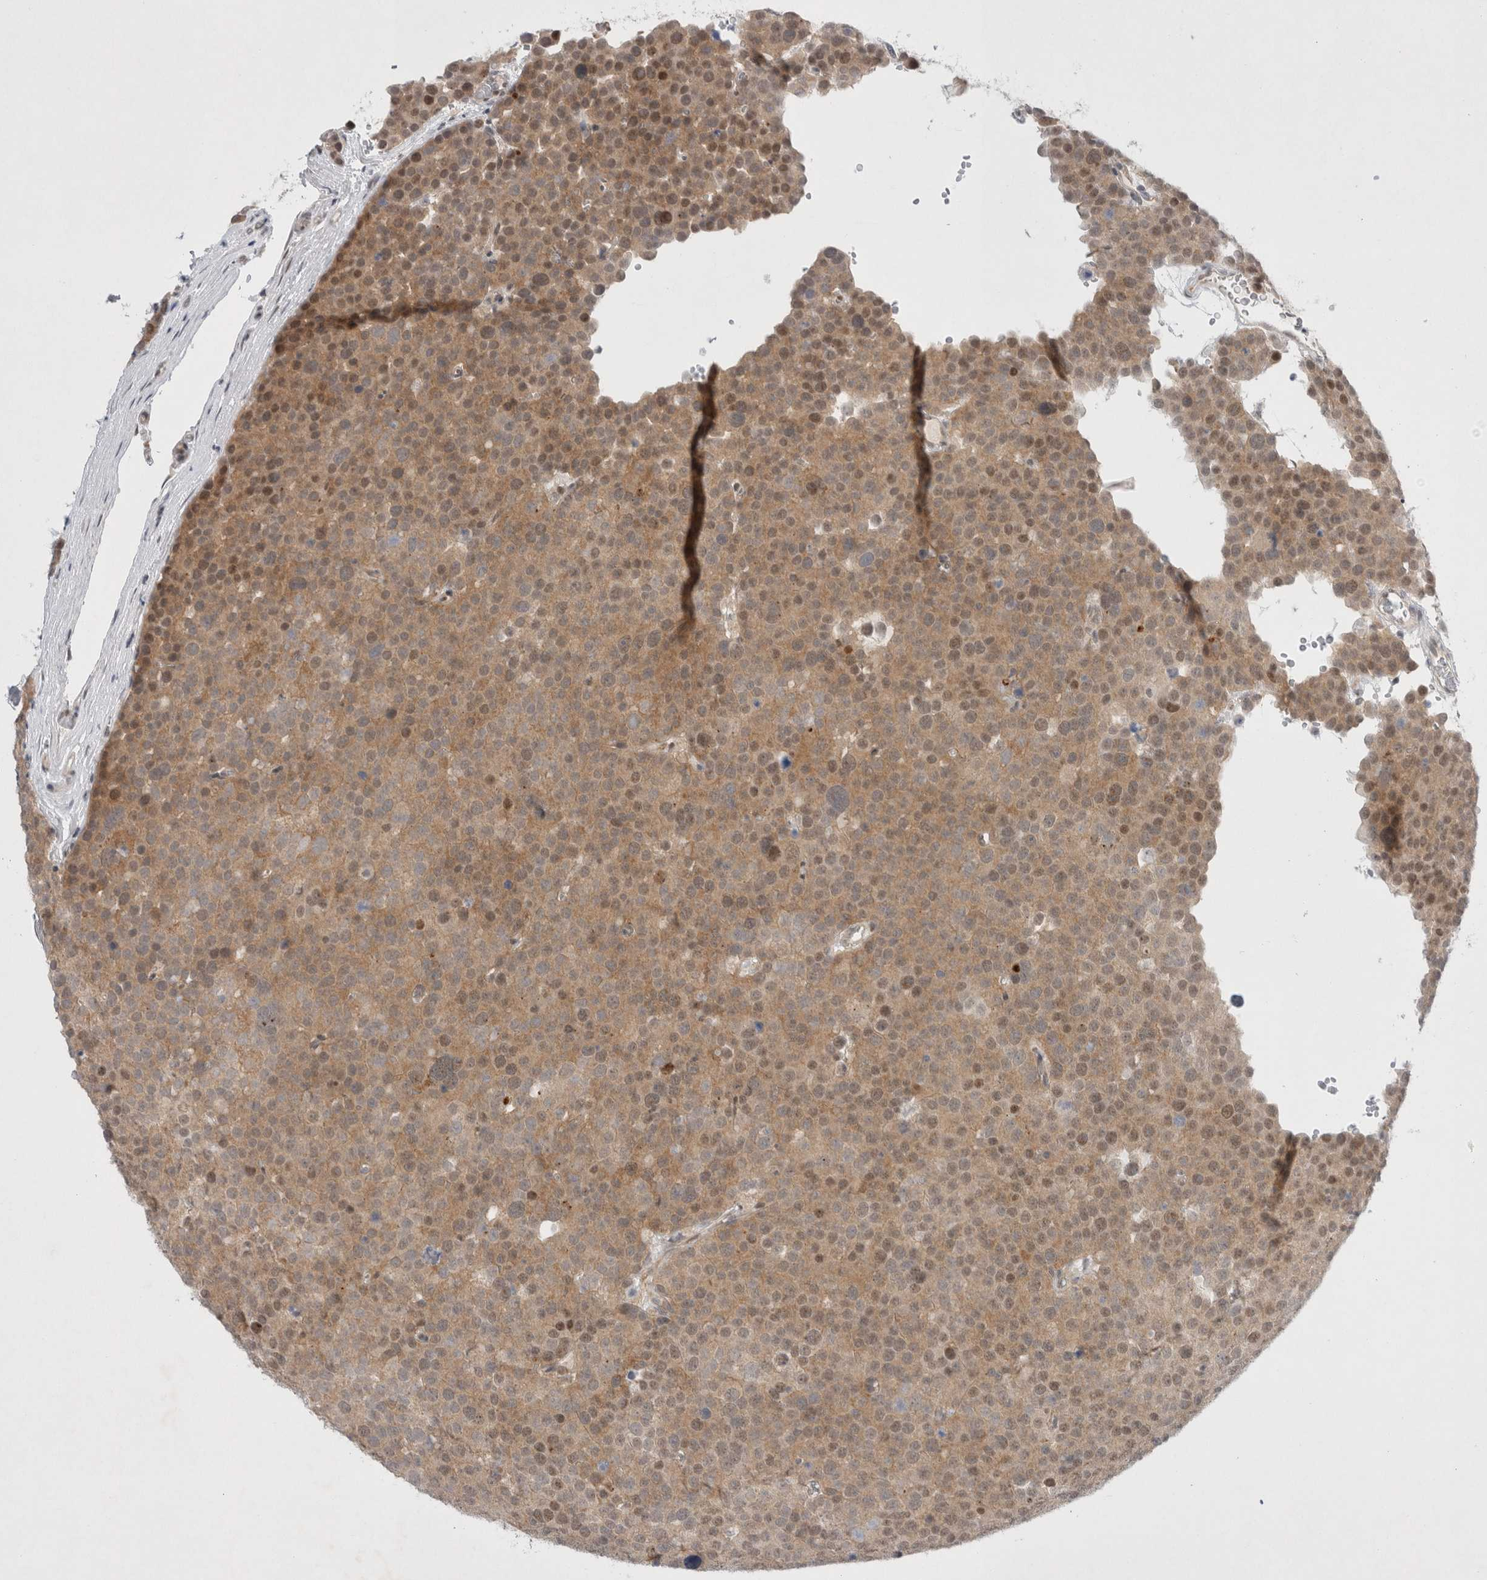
{"staining": {"intensity": "weak", "quantity": ">75%", "location": "cytoplasmic/membranous,nuclear"}, "tissue": "testis cancer", "cell_type": "Tumor cells", "image_type": "cancer", "snomed": [{"axis": "morphology", "description": "Seminoma, NOS"}, {"axis": "topography", "description": "Testis"}], "caption": "The immunohistochemical stain shows weak cytoplasmic/membranous and nuclear expression in tumor cells of testis seminoma tissue. Immunohistochemistry stains the protein of interest in brown and the nuclei are stained blue.", "gene": "WIPF2", "patient": {"sex": "male", "age": 71}}